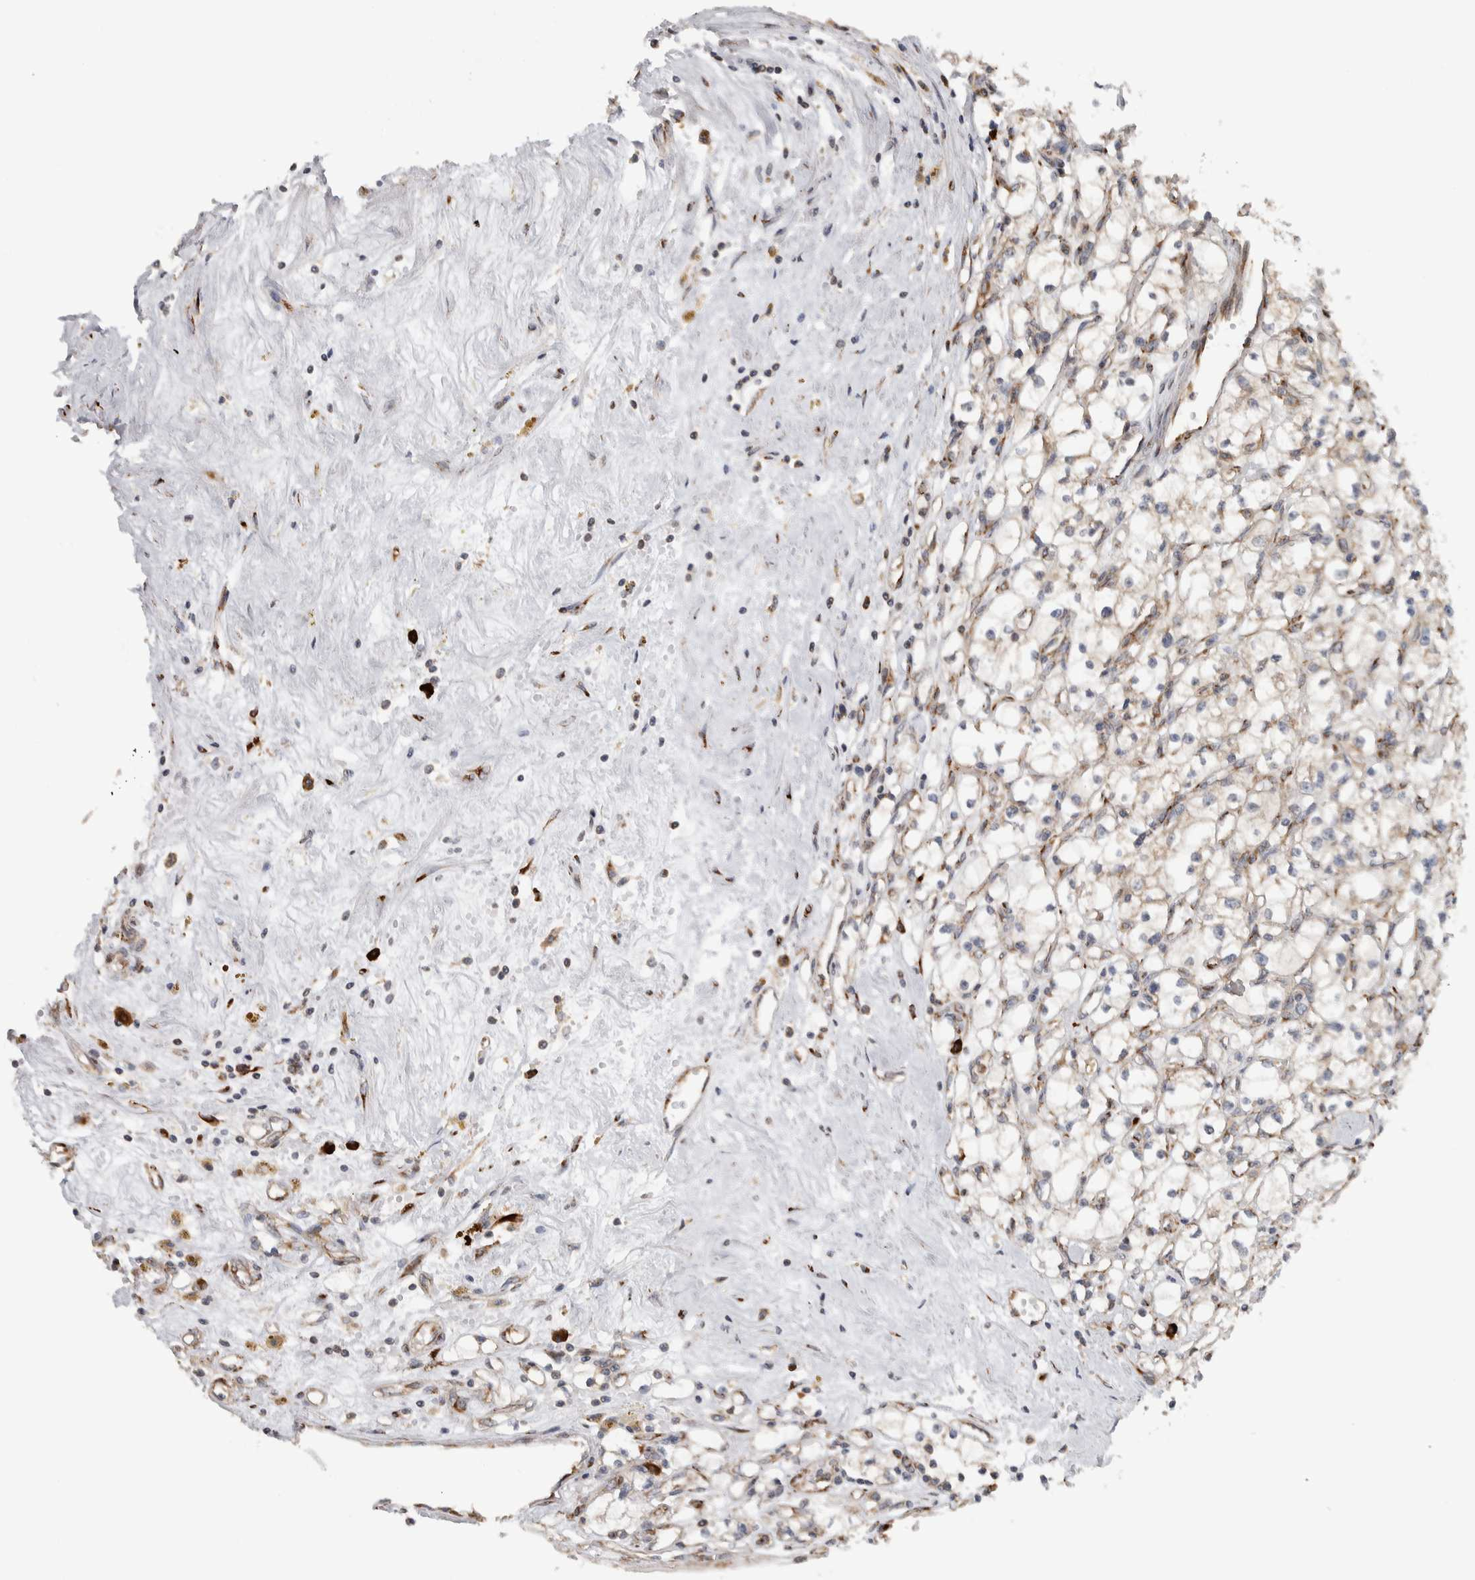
{"staining": {"intensity": "weak", "quantity": "25%-75%", "location": "cytoplasmic/membranous"}, "tissue": "renal cancer", "cell_type": "Tumor cells", "image_type": "cancer", "snomed": [{"axis": "morphology", "description": "Adenocarcinoma, NOS"}, {"axis": "topography", "description": "Kidney"}], "caption": "DAB immunohistochemical staining of renal cancer (adenocarcinoma) demonstrates weak cytoplasmic/membranous protein expression in approximately 25%-75% of tumor cells.", "gene": "EIF3H", "patient": {"sex": "male", "age": 56}}